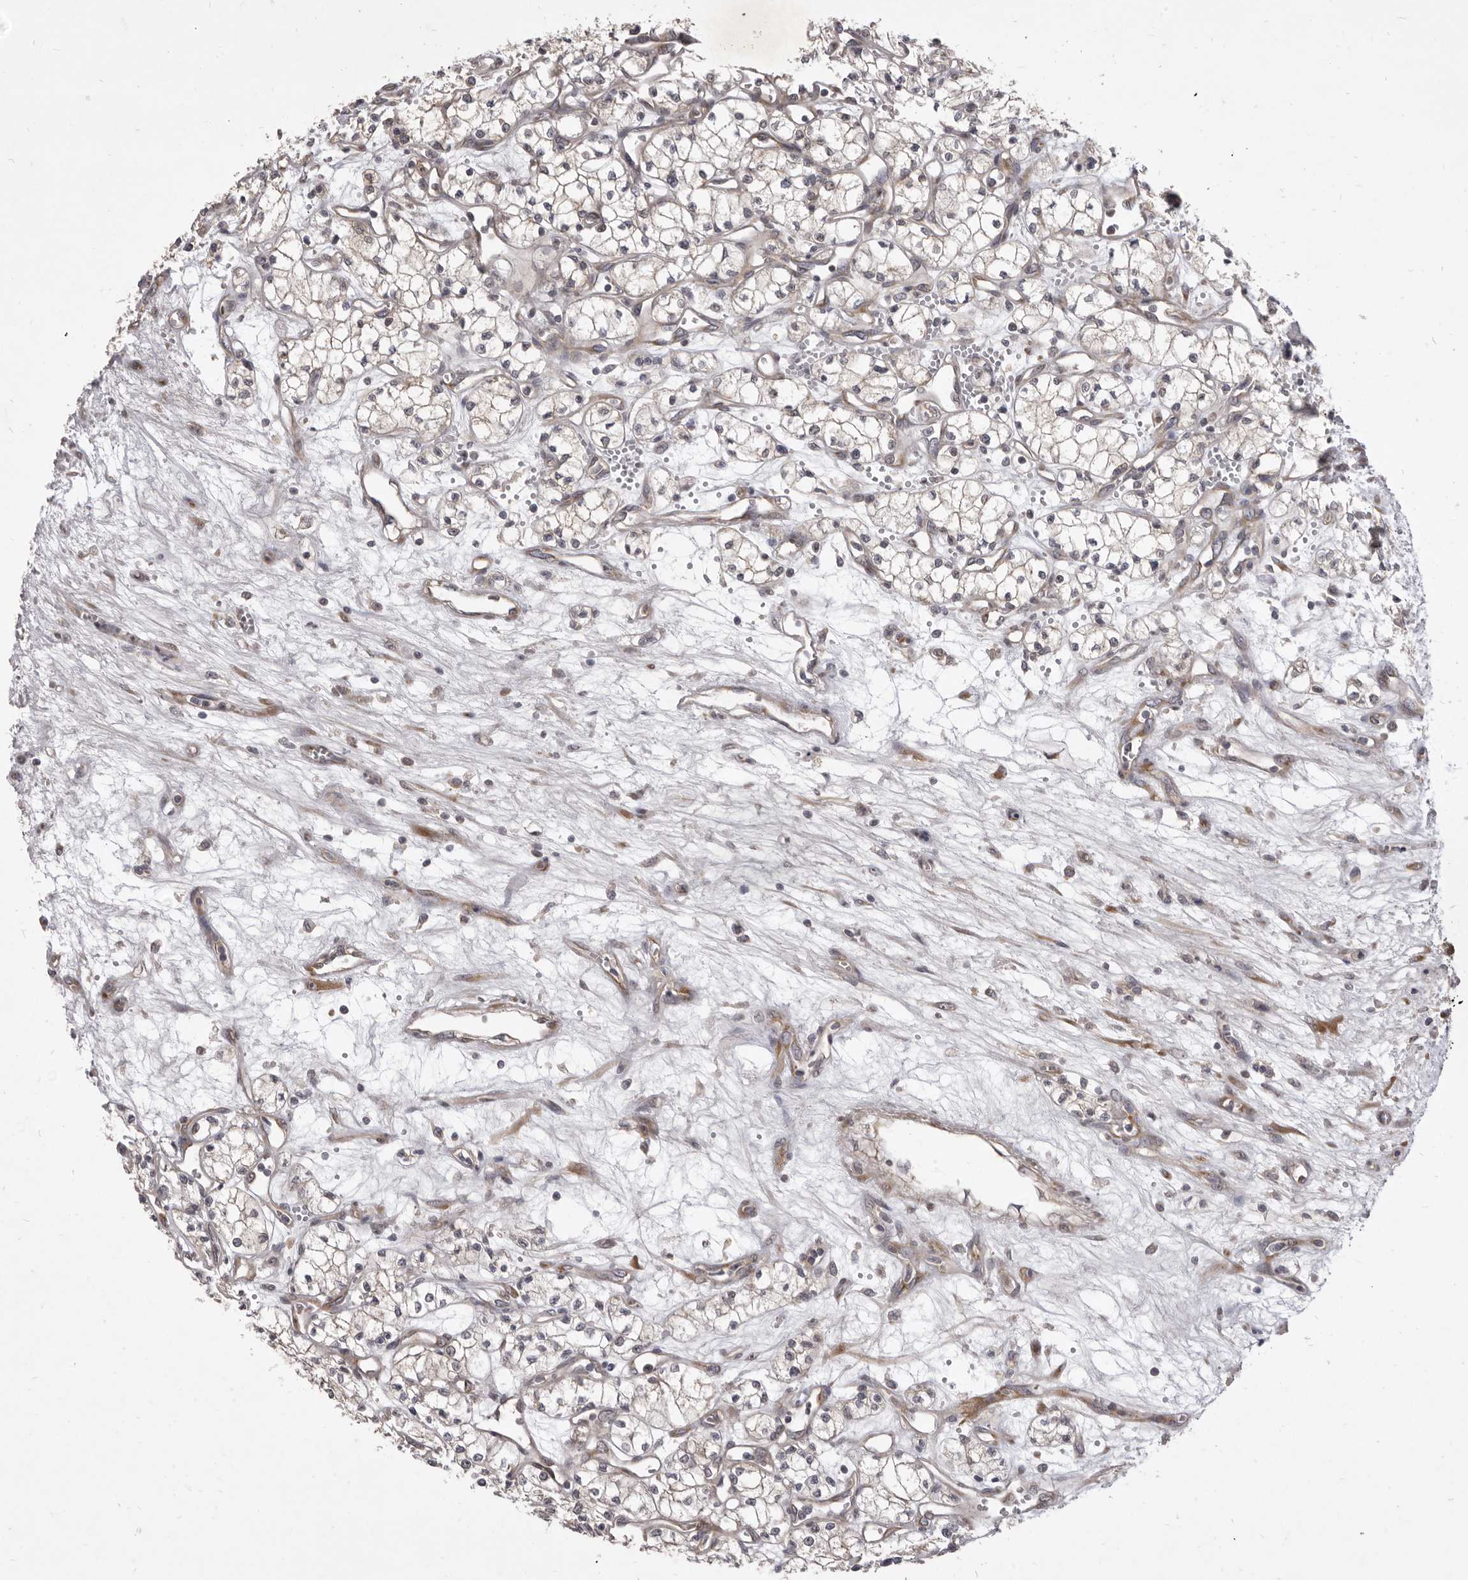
{"staining": {"intensity": "negative", "quantity": "none", "location": "none"}, "tissue": "renal cancer", "cell_type": "Tumor cells", "image_type": "cancer", "snomed": [{"axis": "morphology", "description": "Adenocarcinoma, NOS"}, {"axis": "topography", "description": "Kidney"}], "caption": "High magnification brightfield microscopy of renal cancer stained with DAB (3,3'-diaminobenzidine) (brown) and counterstained with hematoxylin (blue): tumor cells show no significant expression.", "gene": "TBC1D8B", "patient": {"sex": "male", "age": 59}}